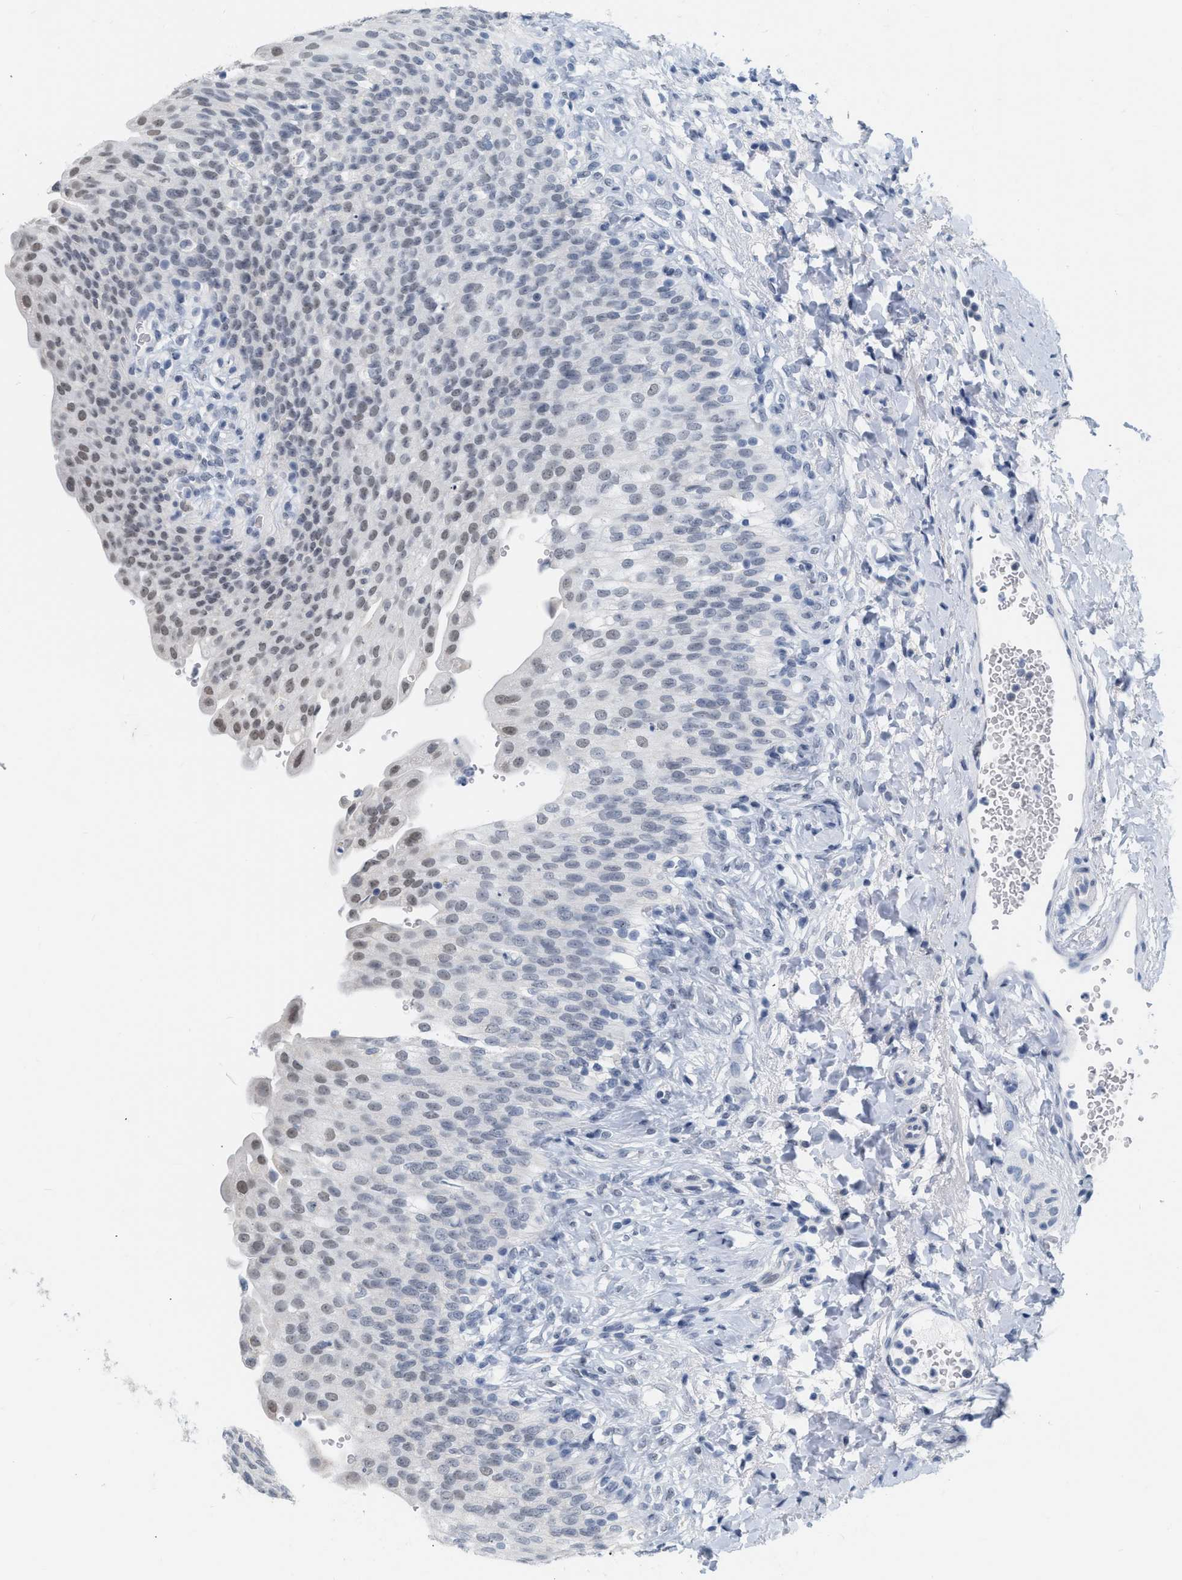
{"staining": {"intensity": "weak", "quantity": "25%-75%", "location": "nuclear"}, "tissue": "urinary bladder", "cell_type": "Urothelial cells", "image_type": "normal", "snomed": [{"axis": "morphology", "description": "Urothelial carcinoma, High grade"}, {"axis": "topography", "description": "Urinary bladder"}], "caption": "An IHC image of normal tissue is shown. Protein staining in brown labels weak nuclear positivity in urinary bladder within urothelial cells. Using DAB (brown) and hematoxylin (blue) stains, captured at high magnification using brightfield microscopy.", "gene": "XIRP1", "patient": {"sex": "male", "age": 46}}